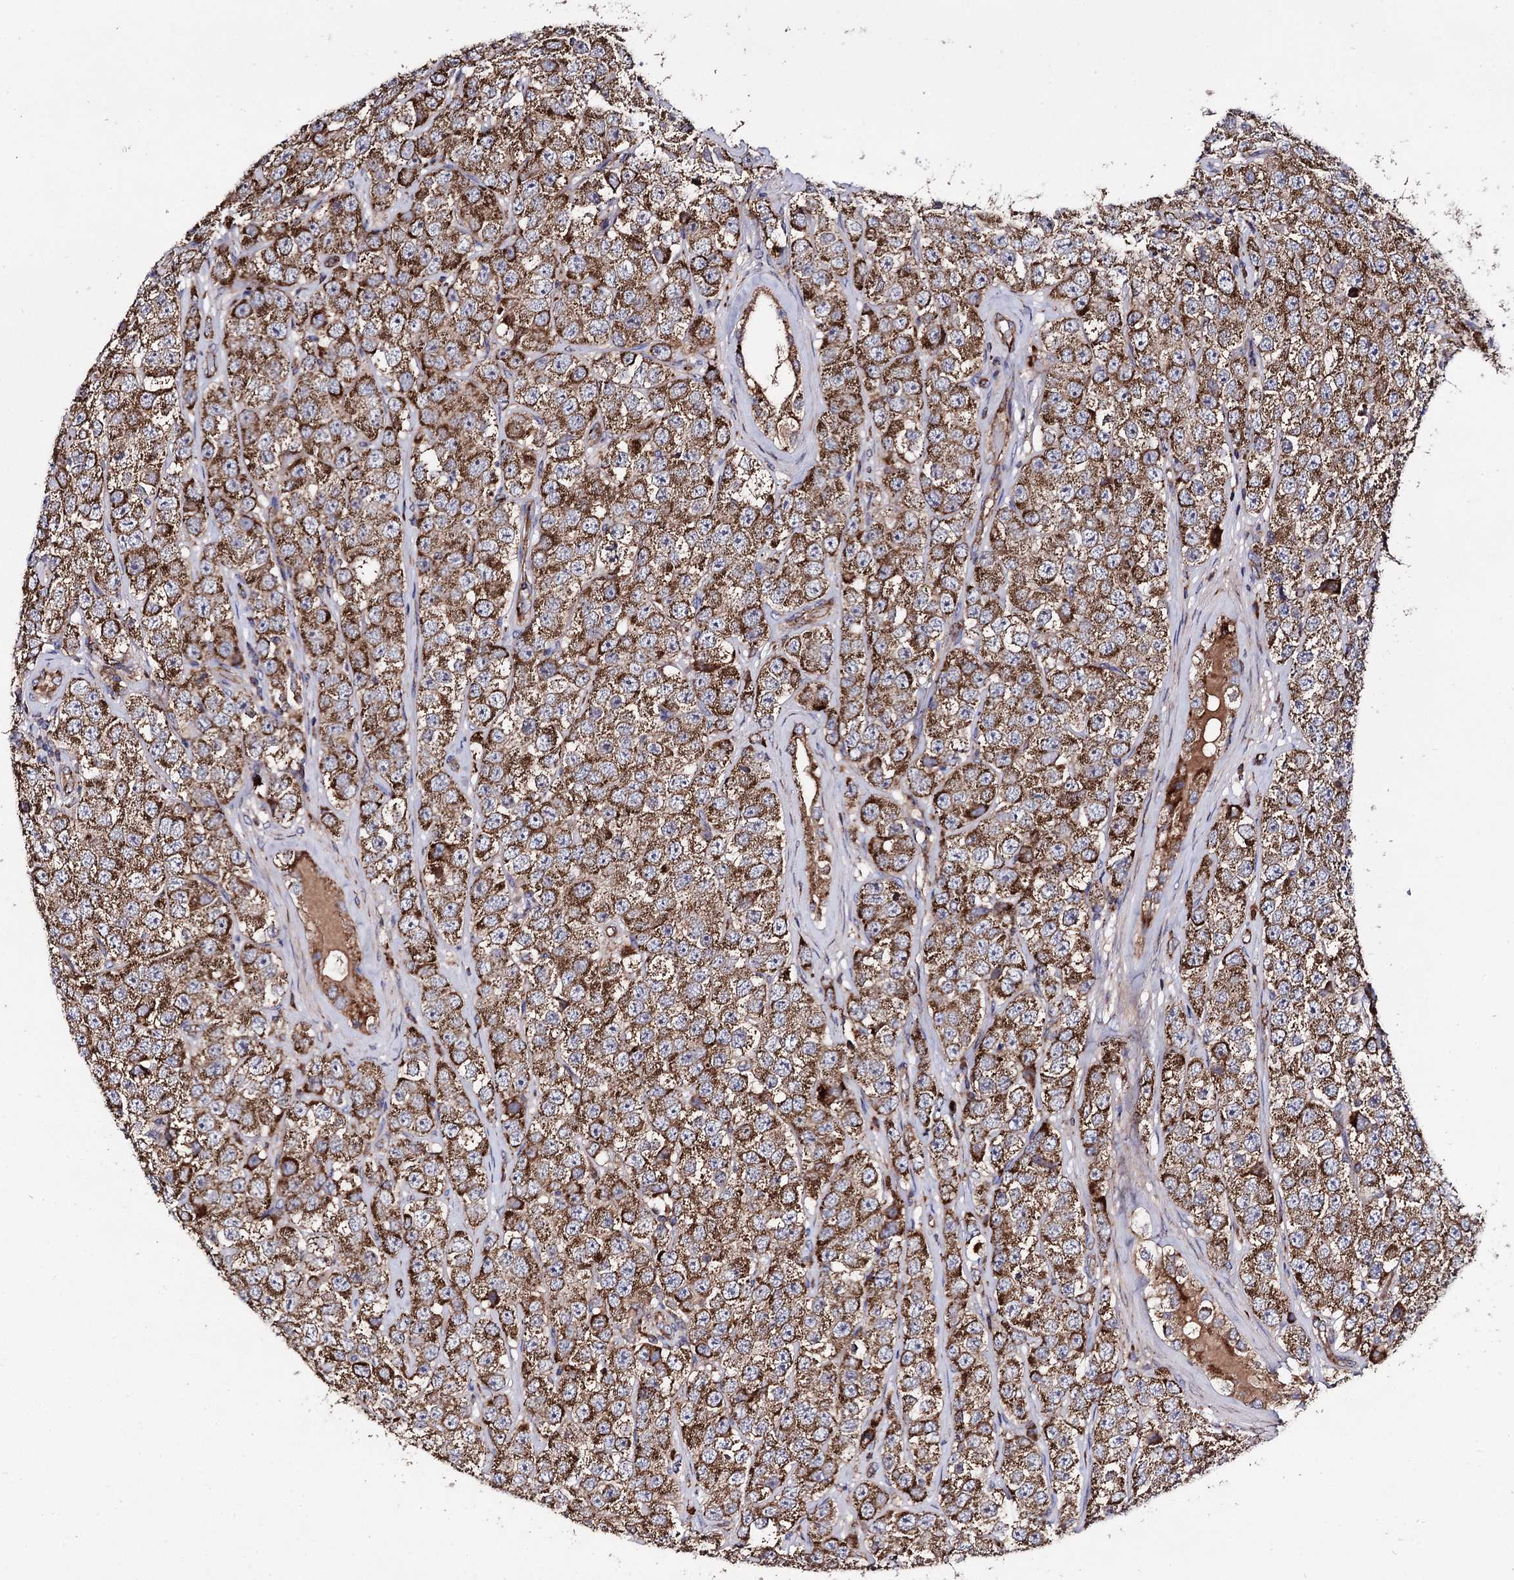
{"staining": {"intensity": "moderate", "quantity": ">75%", "location": "cytoplasmic/membranous"}, "tissue": "testis cancer", "cell_type": "Tumor cells", "image_type": "cancer", "snomed": [{"axis": "morphology", "description": "Seminoma, NOS"}, {"axis": "topography", "description": "Testis"}], "caption": "Immunohistochemistry (IHC) micrograph of human testis cancer (seminoma) stained for a protein (brown), which reveals medium levels of moderate cytoplasmic/membranous staining in about >75% of tumor cells.", "gene": "IQCH", "patient": {"sex": "male", "age": 28}}